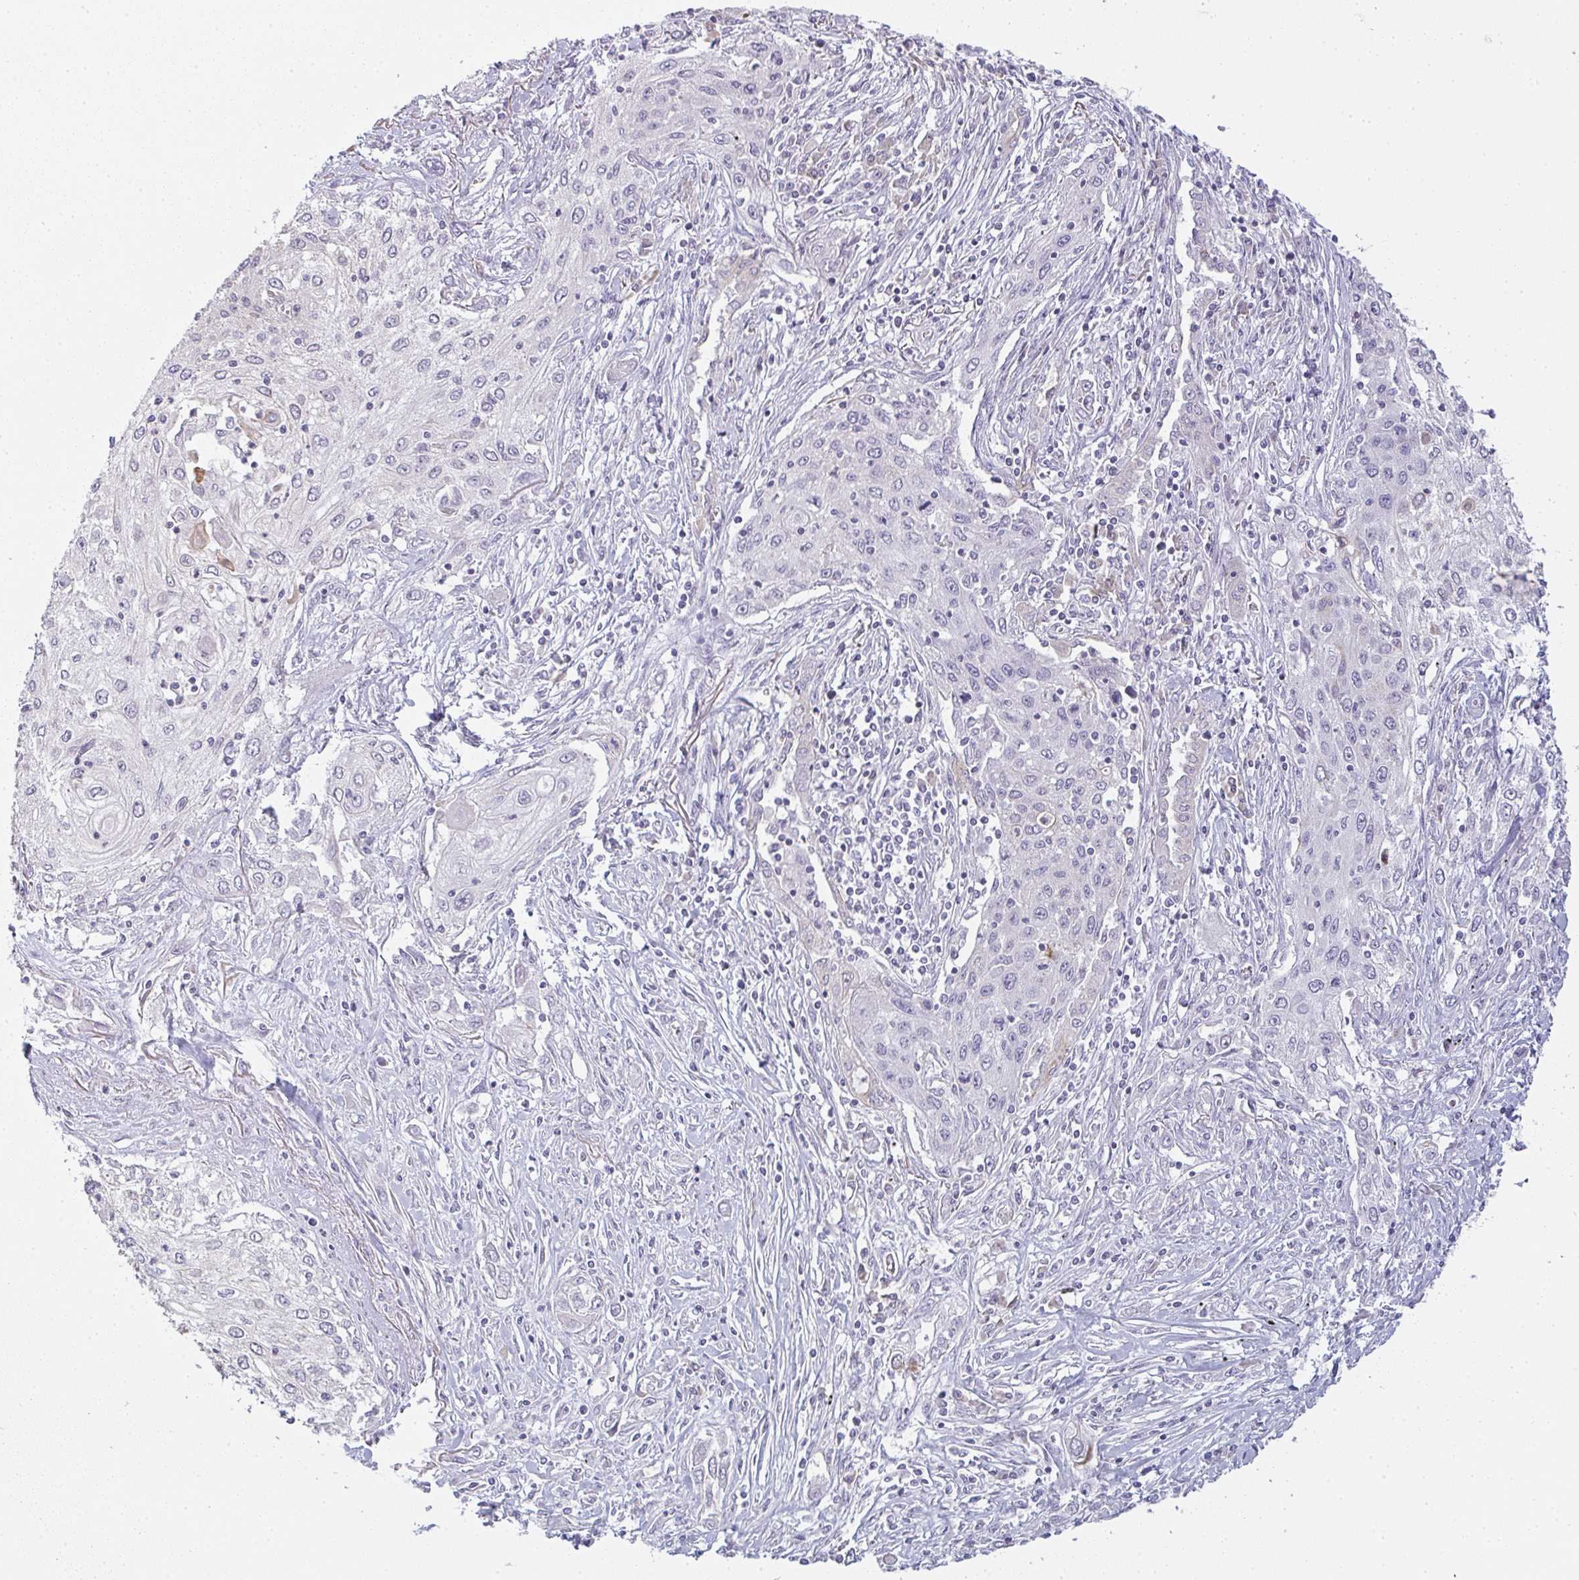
{"staining": {"intensity": "weak", "quantity": "<25%", "location": "cytoplasmic/membranous"}, "tissue": "lung cancer", "cell_type": "Tumor cells", "image_type": "cancer", "snomed": [{"axis": "morphology", "description": "Squamous cell carcinoma, NOS"}, {"axis": "topography", "description": "Lung"}], "caption": "Tumor cells are negative for protein expression in human lung squamous cell carcinoma. (DAB (3,3'-diaminobenzidine) immunohistochemistry (IHC) with hematoxylin counter stain).", "gene": "SIRPB2", "patient": {"sex": "female", "age": 69}}